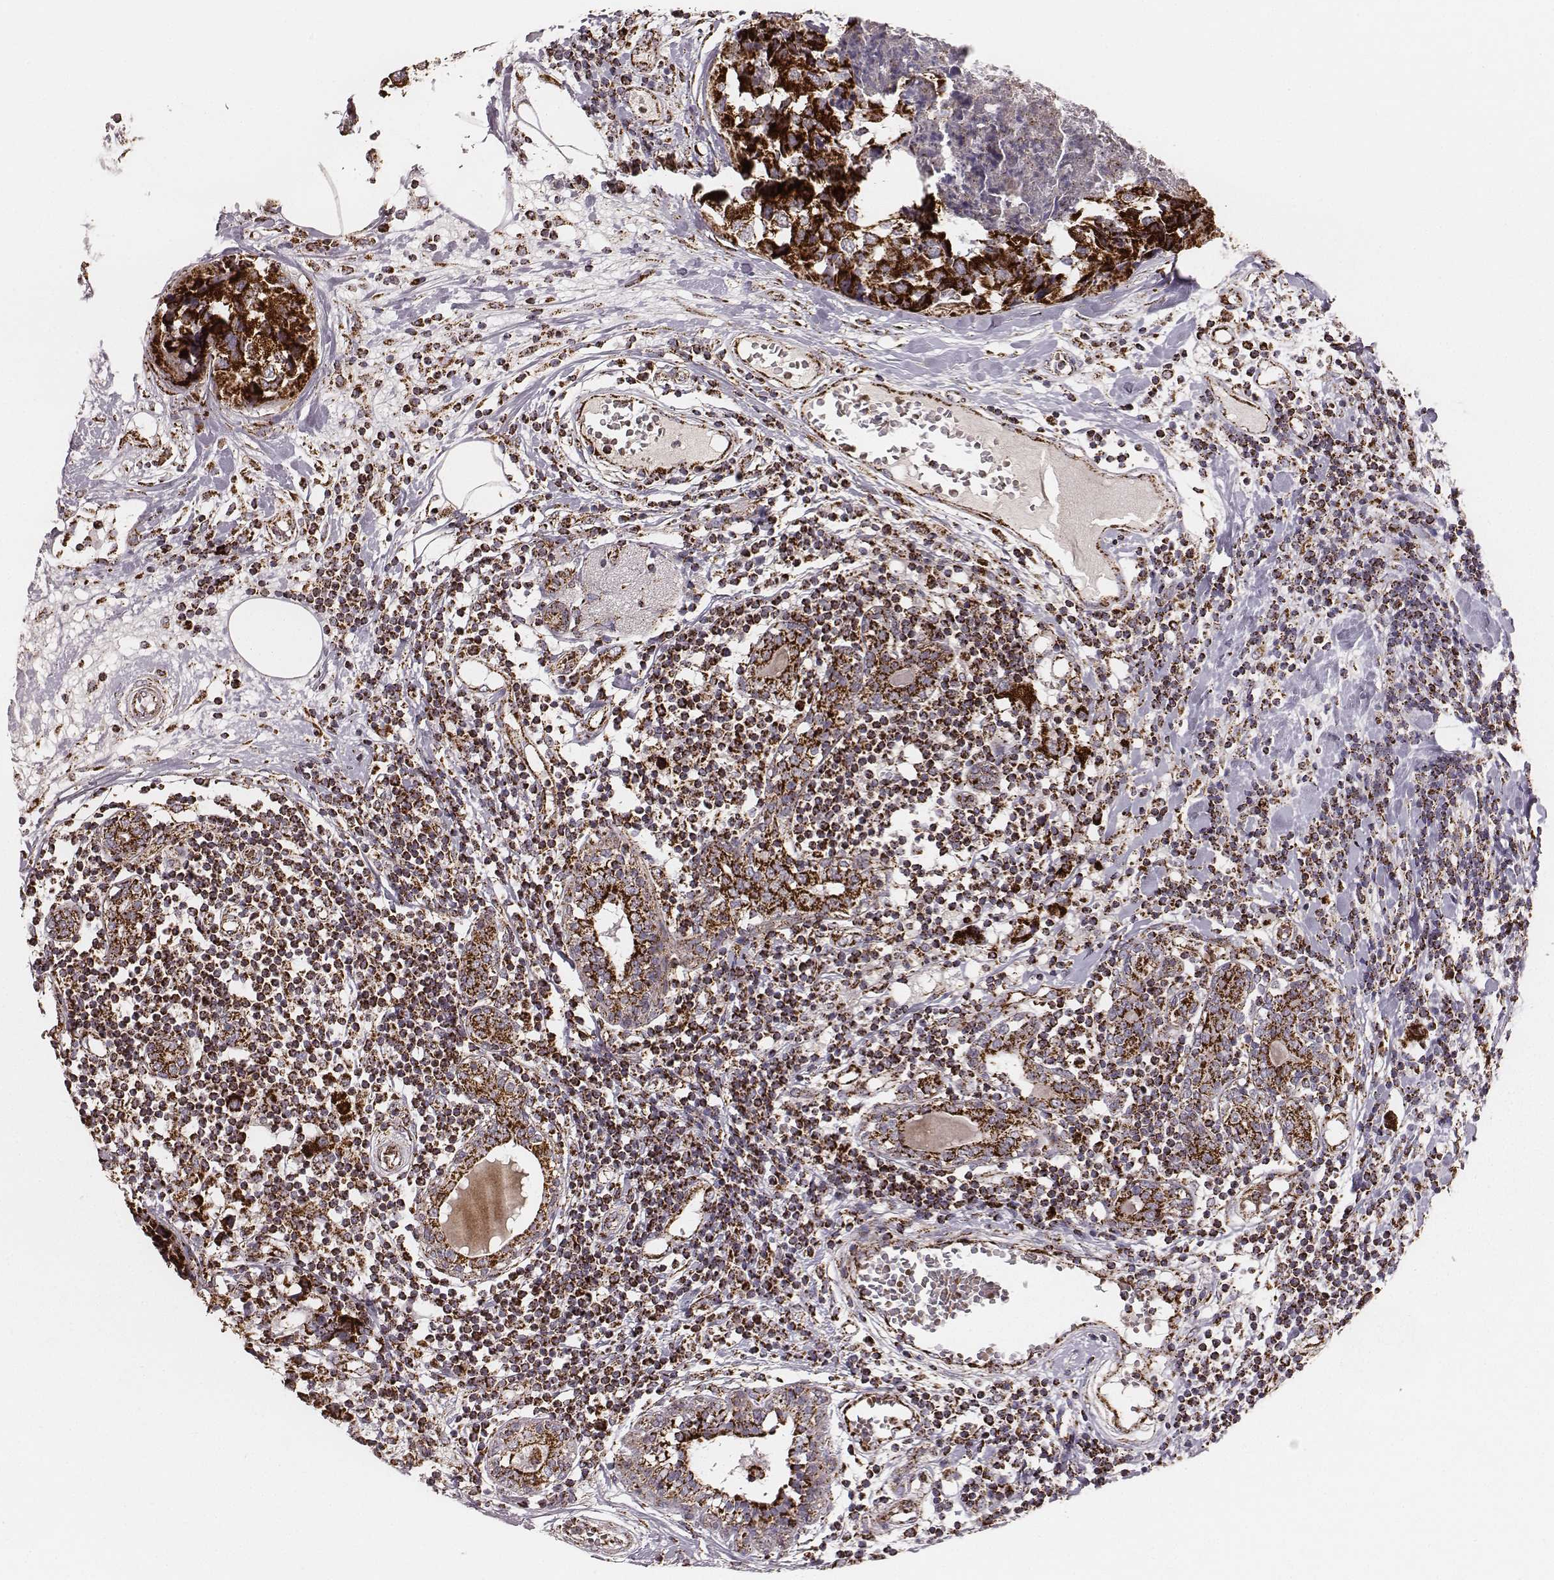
{"staining": {"intensity": "strong", "quantity": ">75%", "location": "cytoplasmic/membranous"}, "tissue": "breast cancer", "cell_type": "Tumor cells", "image_type": "cancer", "snomed": [{"axis": "morphology", "description": "Lobular carcinoma"}, {"axis": "topography", "description": "Breast"}], "caption": "Strong cytoplasmic/membranous staining for a protein is present in about >75% of tumor cells of breast cancer (lobular carcinoma) using immunohistochemistry (IHC).", "gene": "TUFM", "patient": {"sex": "female", "age": 59}}